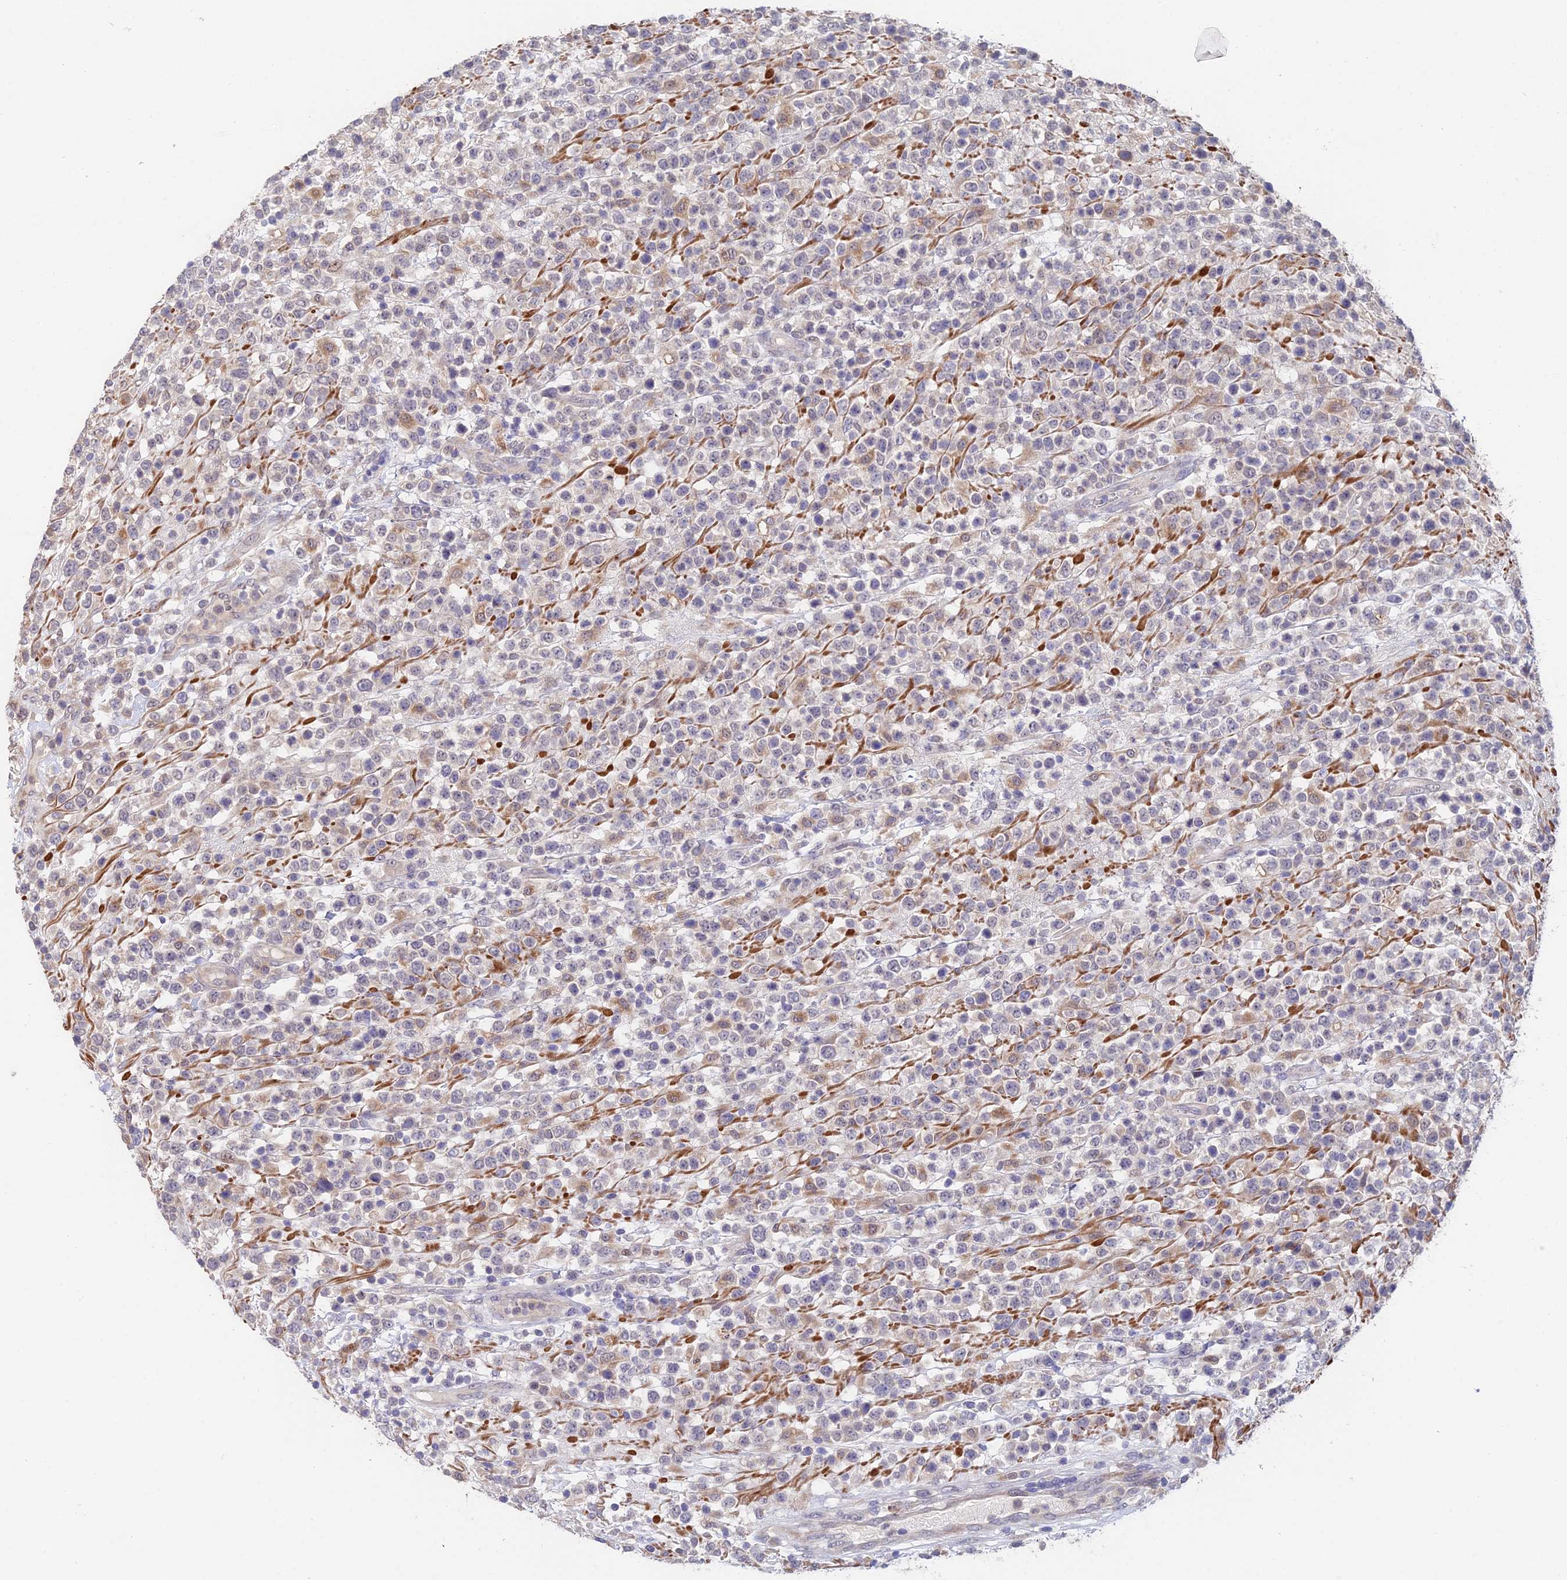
{"staining": {"intensity": "negative", "quantity": "none", "location": "none"}, "tissue": "lymphoma", "cell_type": "Tumor cells", "image_type": "cancer", "snomed": [{"axis": "morphology", "description": "Malignant lymphoma, non-Hodgkin's type, High grade"}, {"axis": "topography", "description": "Colon"}], "caption": "High-grade malignant lymphoma, non-Hodgkin's type stained for a protein using immunohistochemistry reveals no staining tumor cells.", "gene": "ACTR5", "patient": {"sex": "female", "age": 53}}